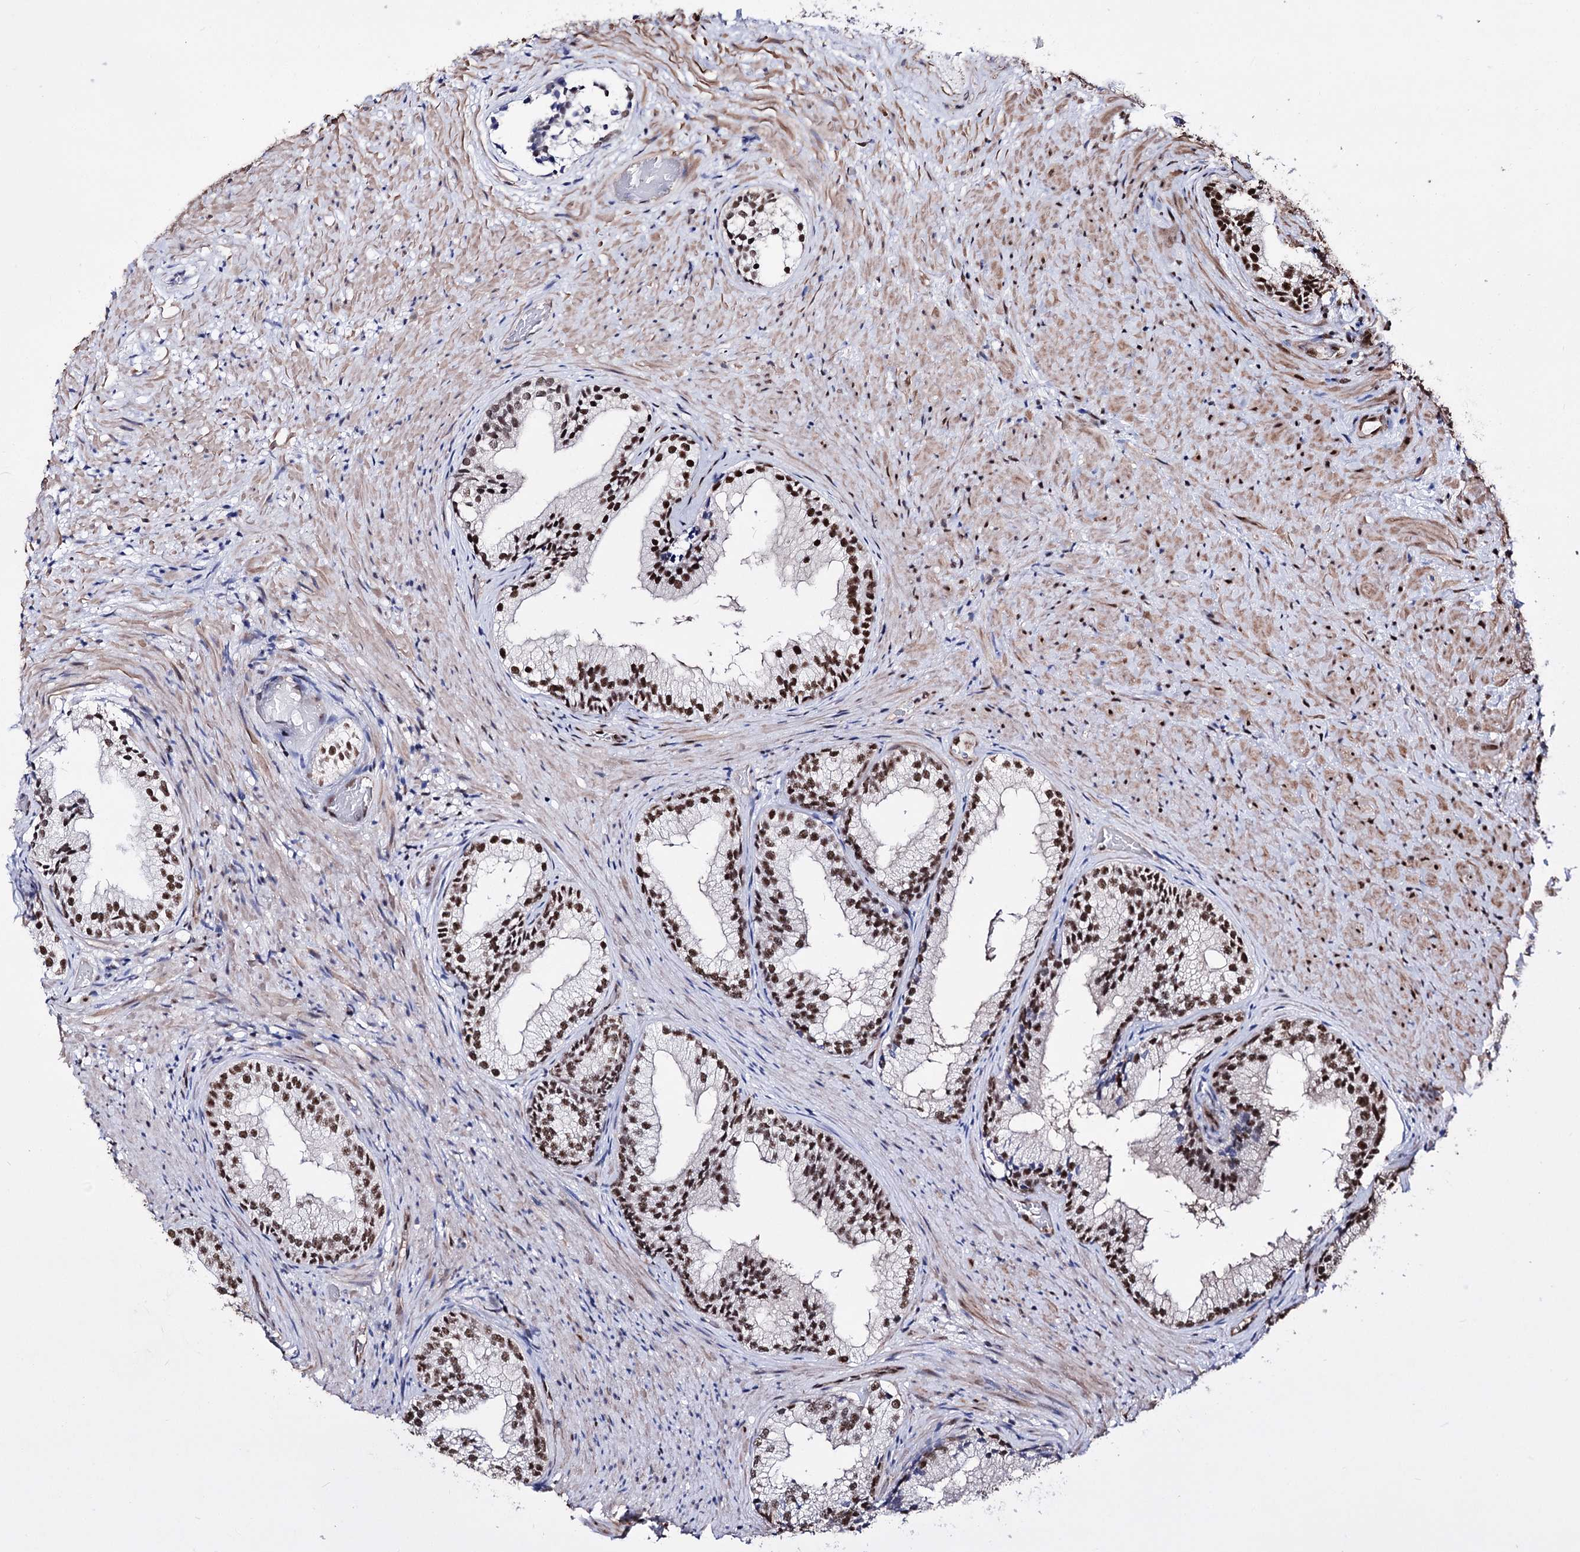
{"staining": {"intensity": "strong", "quantity": "25%-75%", "location": "nuclear"}, "tissue": "prostate", "cell_type": "Glandular cells", "image_type": "normal", "snomed": [{"axis": "morphology", "description": "Normal tissue, NOS"}, {"axis": "topography", "description": "Prostate"}], "caption": "Protein expression analysis of benign prostate exhibits strong nuclear positivity in approximately 25%-75% of glandular cells. The staining was performed using DAB to visualize the protein expression in brown, while the nuclei were stained in blue with hematoxylin (Magnification: 20x).", "gene": "CHMP7", "patient": {"sex": "male", "age": 76}}